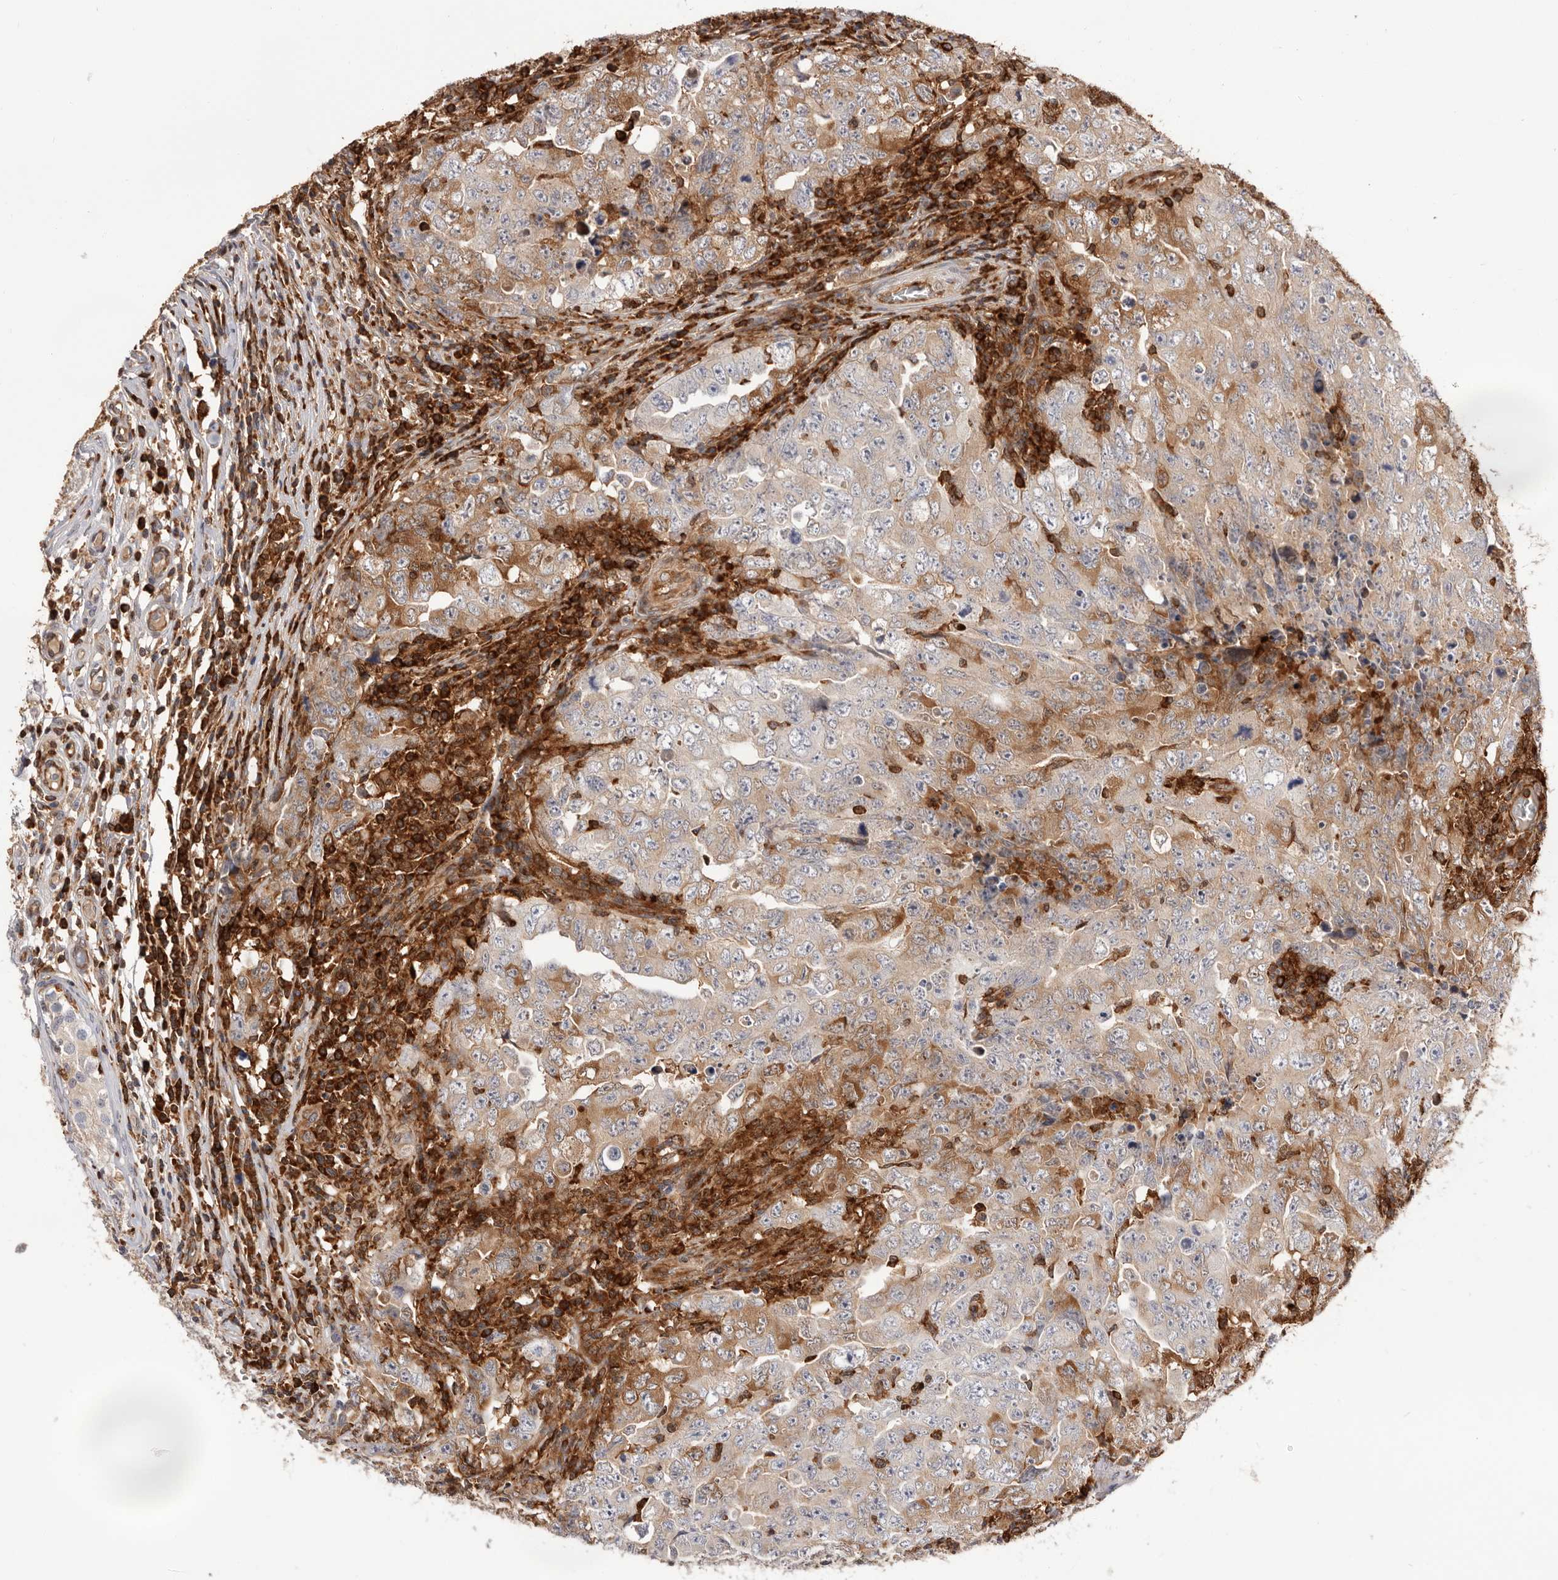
{"staining": {"intensity": "moderate", "quantity": "<25%", "location": "cytoplasmic/membranous"}, "tissue": "testis cancer", "cell_type": "Tumor cells", "image_type": "cancer", "snomed": [{"axis": "morphology", "description": "Carcinoma, Embryonal, NOS"}, {"axis": "topography", "description": "Testis"}], "caption": "IHC histopathology image of neoplastic tissue: human testis cancer (embryonal carcinoma) stained using immunohistochemistry demonstrates low levels of moderate protein expression localized specifically in the cytoplasmic/membranous of tumor cells, appearing as a cytoplasmic/membranous brown color.", "gene": "RNF213", "patient": {"sex": "male", "age": 26}}